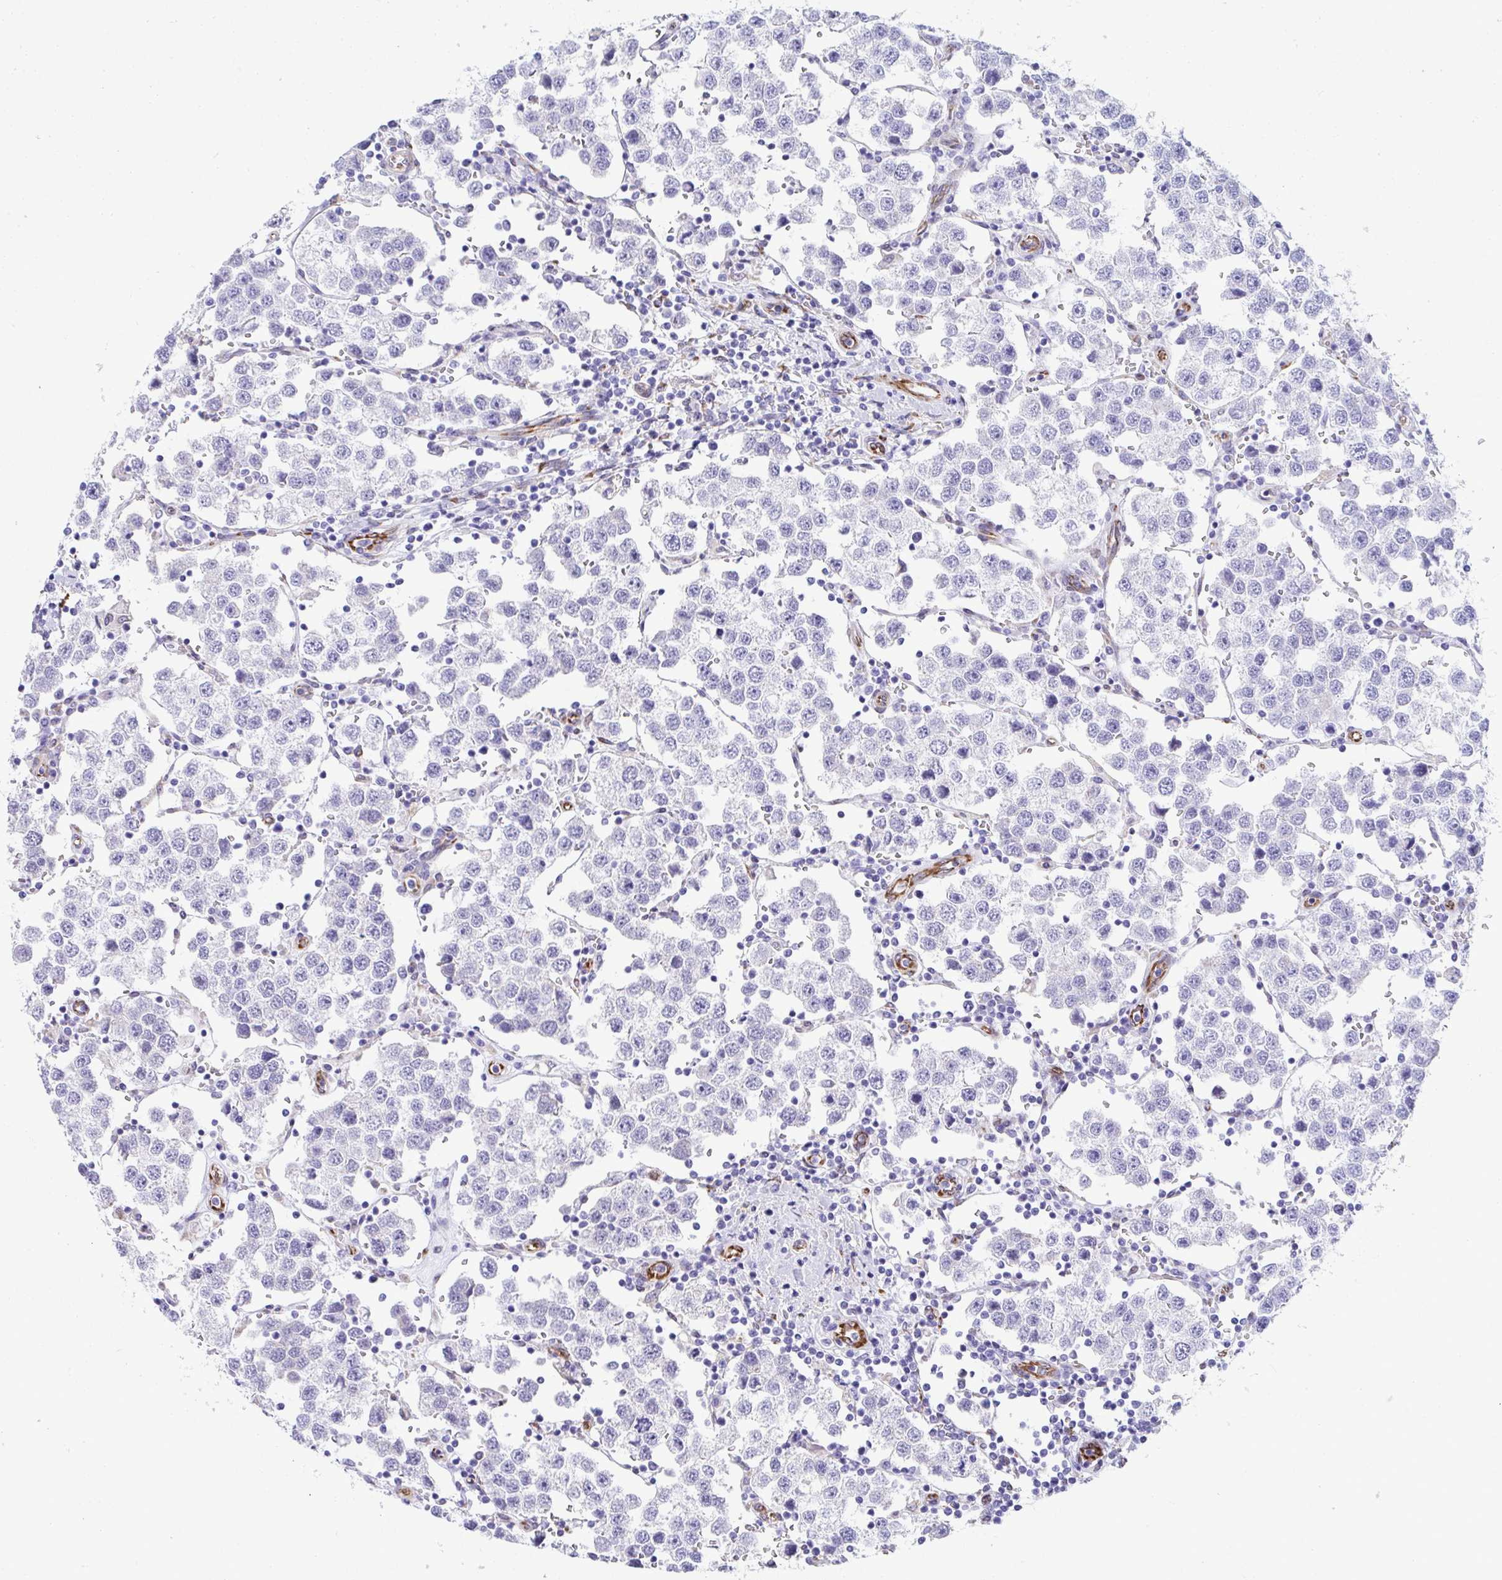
{"staining": {"intensity": "negative", "quantity": "none", "location": "none"}, "tissue": "testis cancer", "cell_type": "Tumor cells", "image_type": "cancer", "snomed": [{"axis": "morphology", "description": "Seminoma, NOS"}, {"axis": "topography", "description": "Testis"}], "caption": "Testis cancer (seminoma) was stained to show a protein in brown. There is no significant positivity in tumor cells. The staining is performed using DAB (3,3'-diaminobenzidine) brown chromogen with nuclei counter-stained in using hematoxylin.", "gene": "ASPH", "patient": {"sex": "male", "age": 37}}